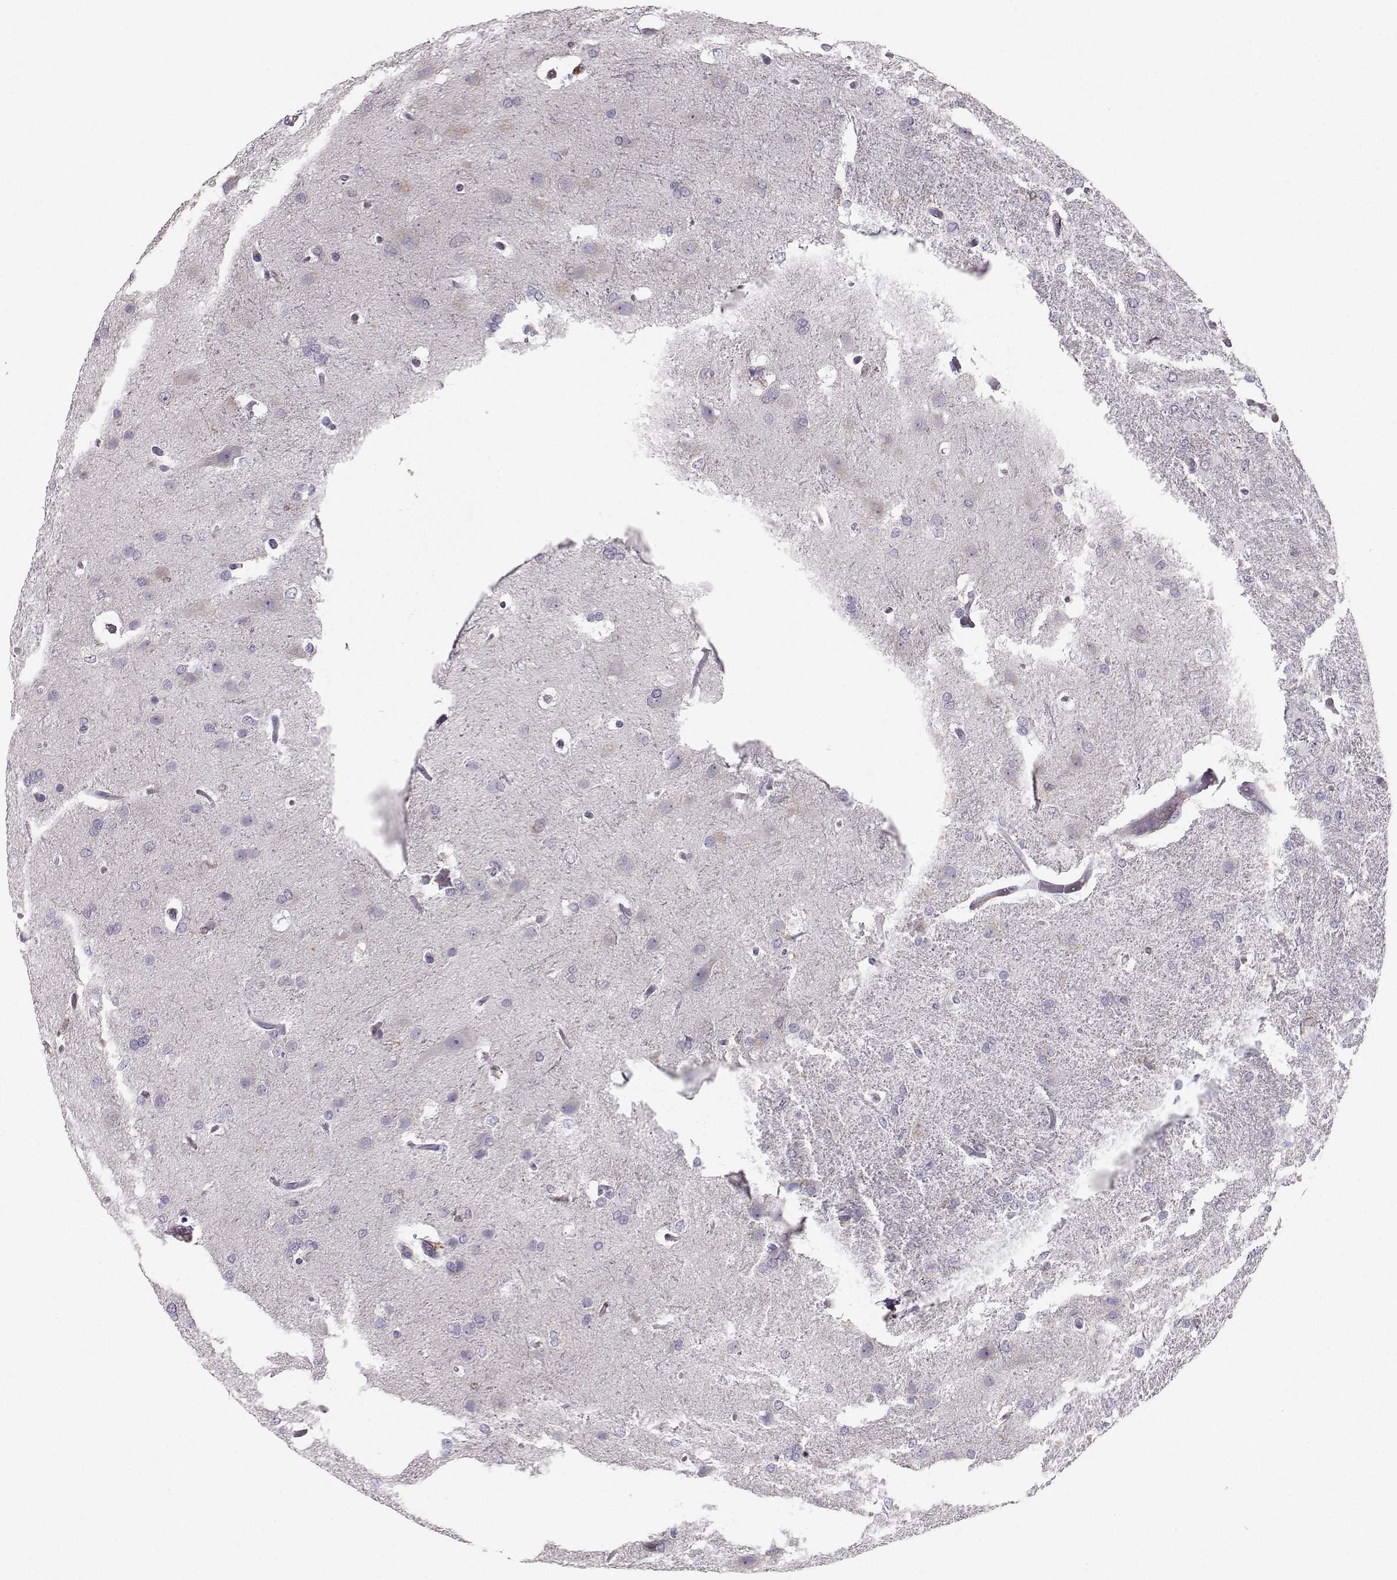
{"staining": {"intensity": "negative", "quantity": "none", "location": "none"}, "tissue": "glioma", "cell_type": "Tumor cells", "image_type": "cancer", "snomed": [{"axis": "morphology", "description": "Glioma, malignant, High grade"}, {"axis": "topography", "description": "Brain"}], "caption": "This is an immunohistochemistry micrograph of glioma. There is no positivity in tumor cells.", "gene": "ZBTB32", "patient": {"sex": "male", "age": 68}}